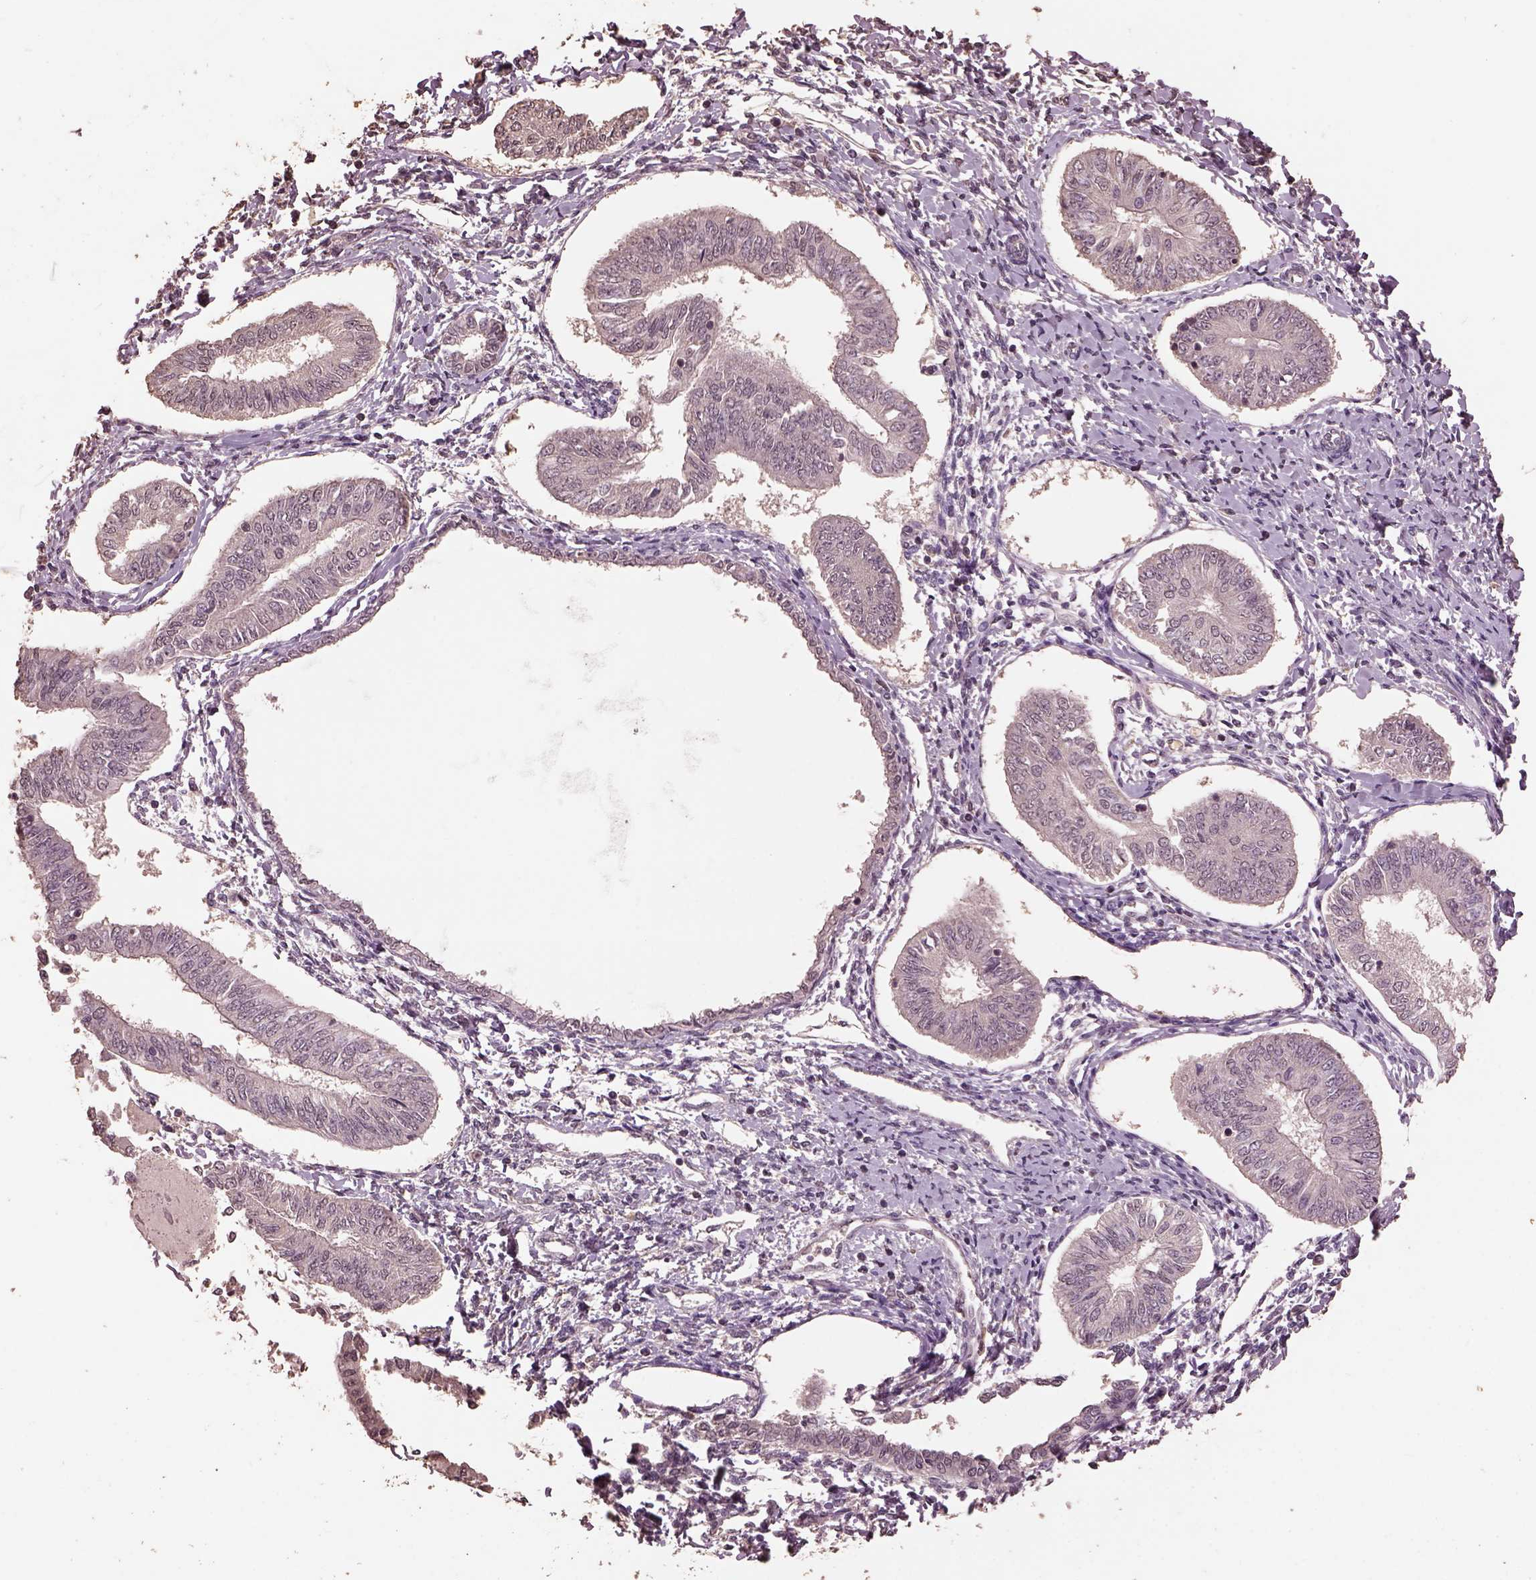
{"staining": {"intensity": "negative", "quantity": "none", "location": "none"}, "tissue": "endometrial cancer", "cell_type": "Tumor cells", "image_type": "cancer", "snomed": [{"axis": "morphology", "description": "Adenocarcinoma, NOS"}, {"axis": "topography", "description": "Endometrium"}], "caption": "An image of human endometrial cancer is negative for staining in tumor cells.", "gene": "CPT1C", "patient": {"sex": "female", "age": 58}}